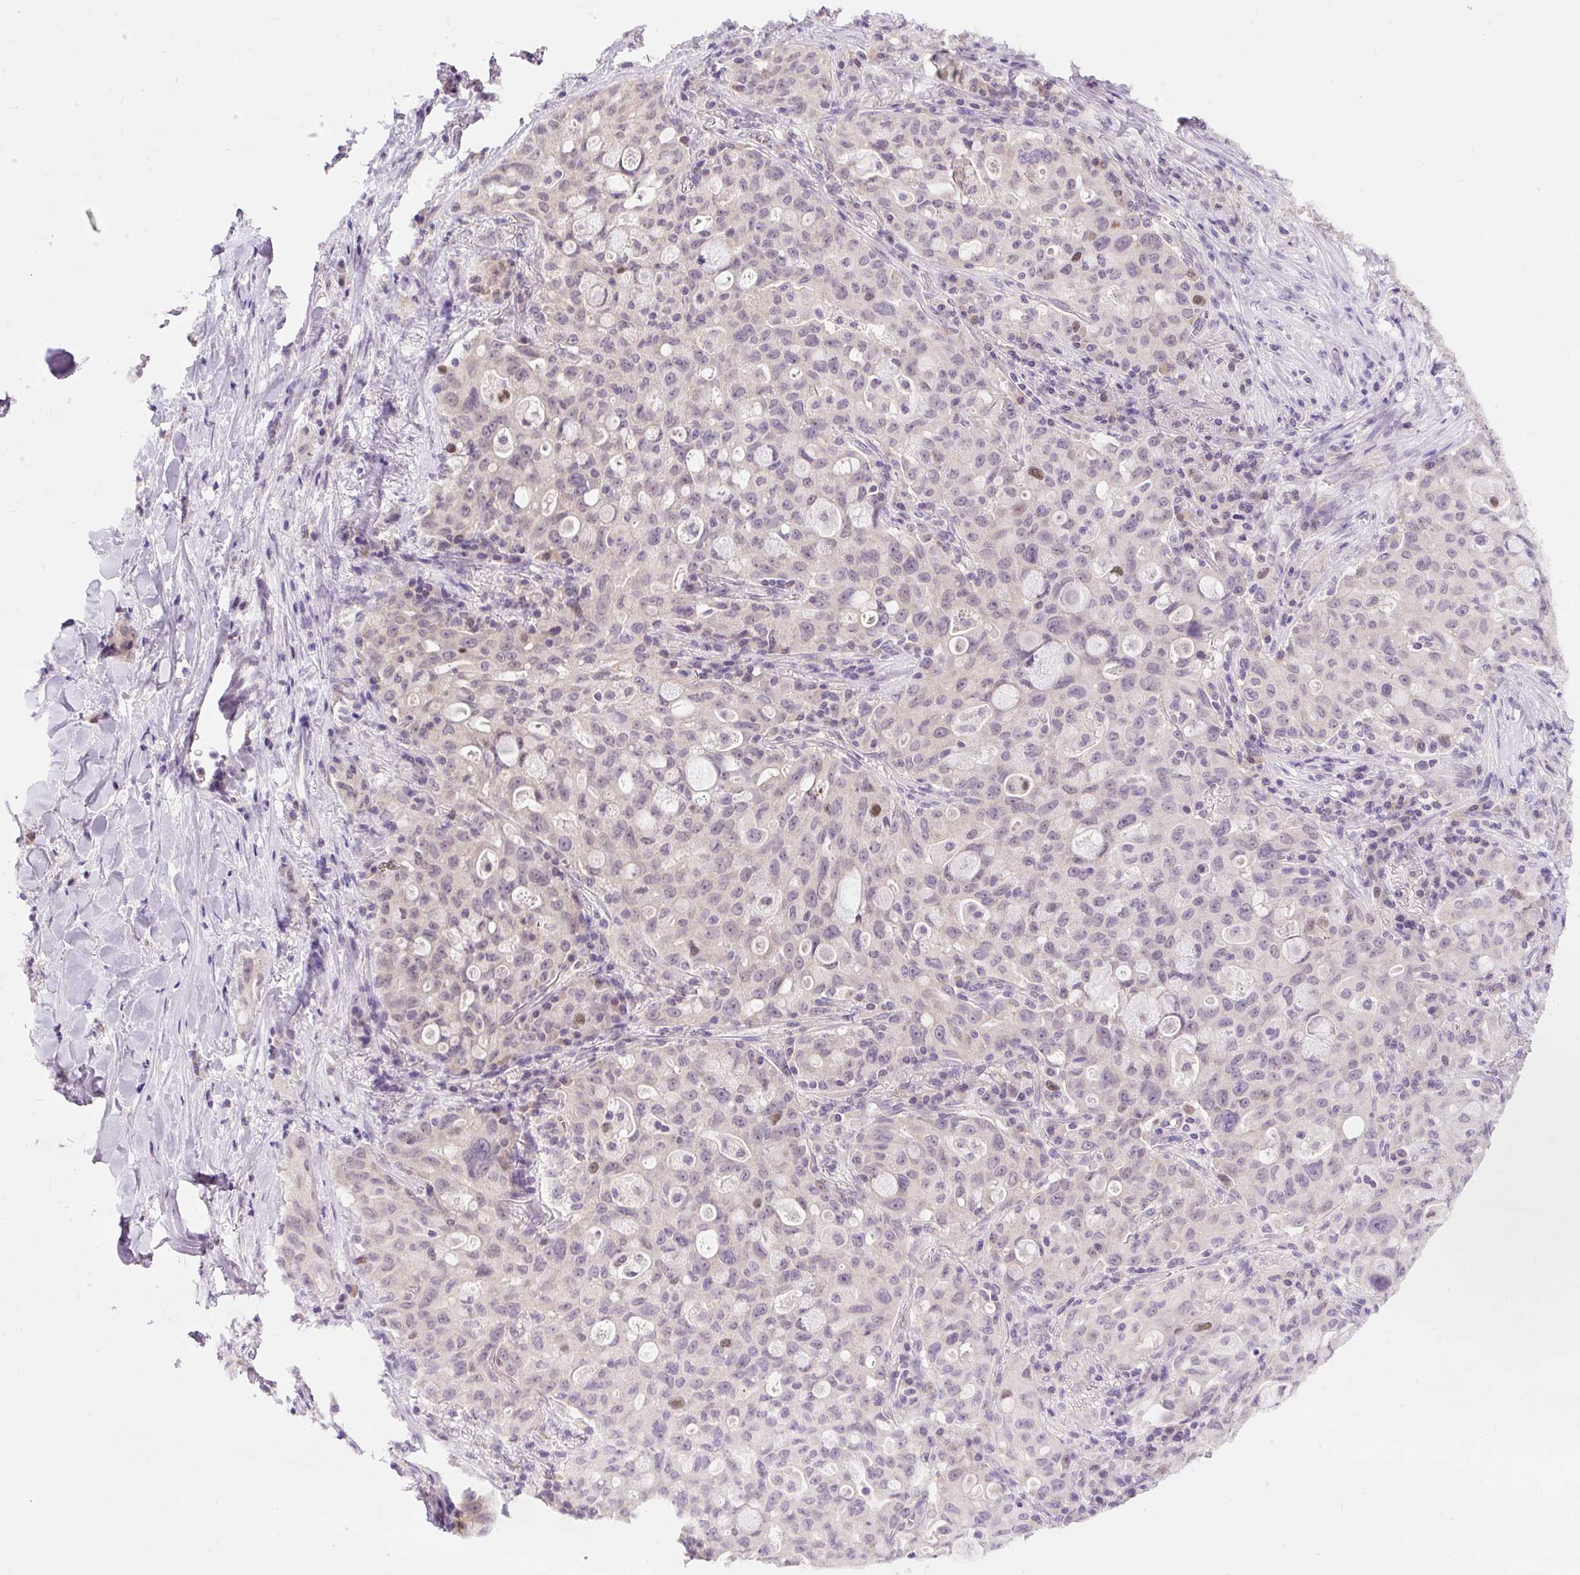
{"staining": {"intensity": "moderate", "quantity": "<25%", "location": "nuclear"}, "tissue": "lung cancer", "cell_type": "Tumor cells", "image_type": "cancer", "snomed": [{"axis": "morphology", "description": "Adenocarcinoma, NOS"}, {"axis": "topography", "description": "Lung"}], "caption": "An image showing moderate nuclear expression in approximately <25% of tumor cells in lung cancer, as visualized by brown immunohistochemical staining.", "gene": "RACGAP1", "patient": {"sex": "female", "age": 44}}